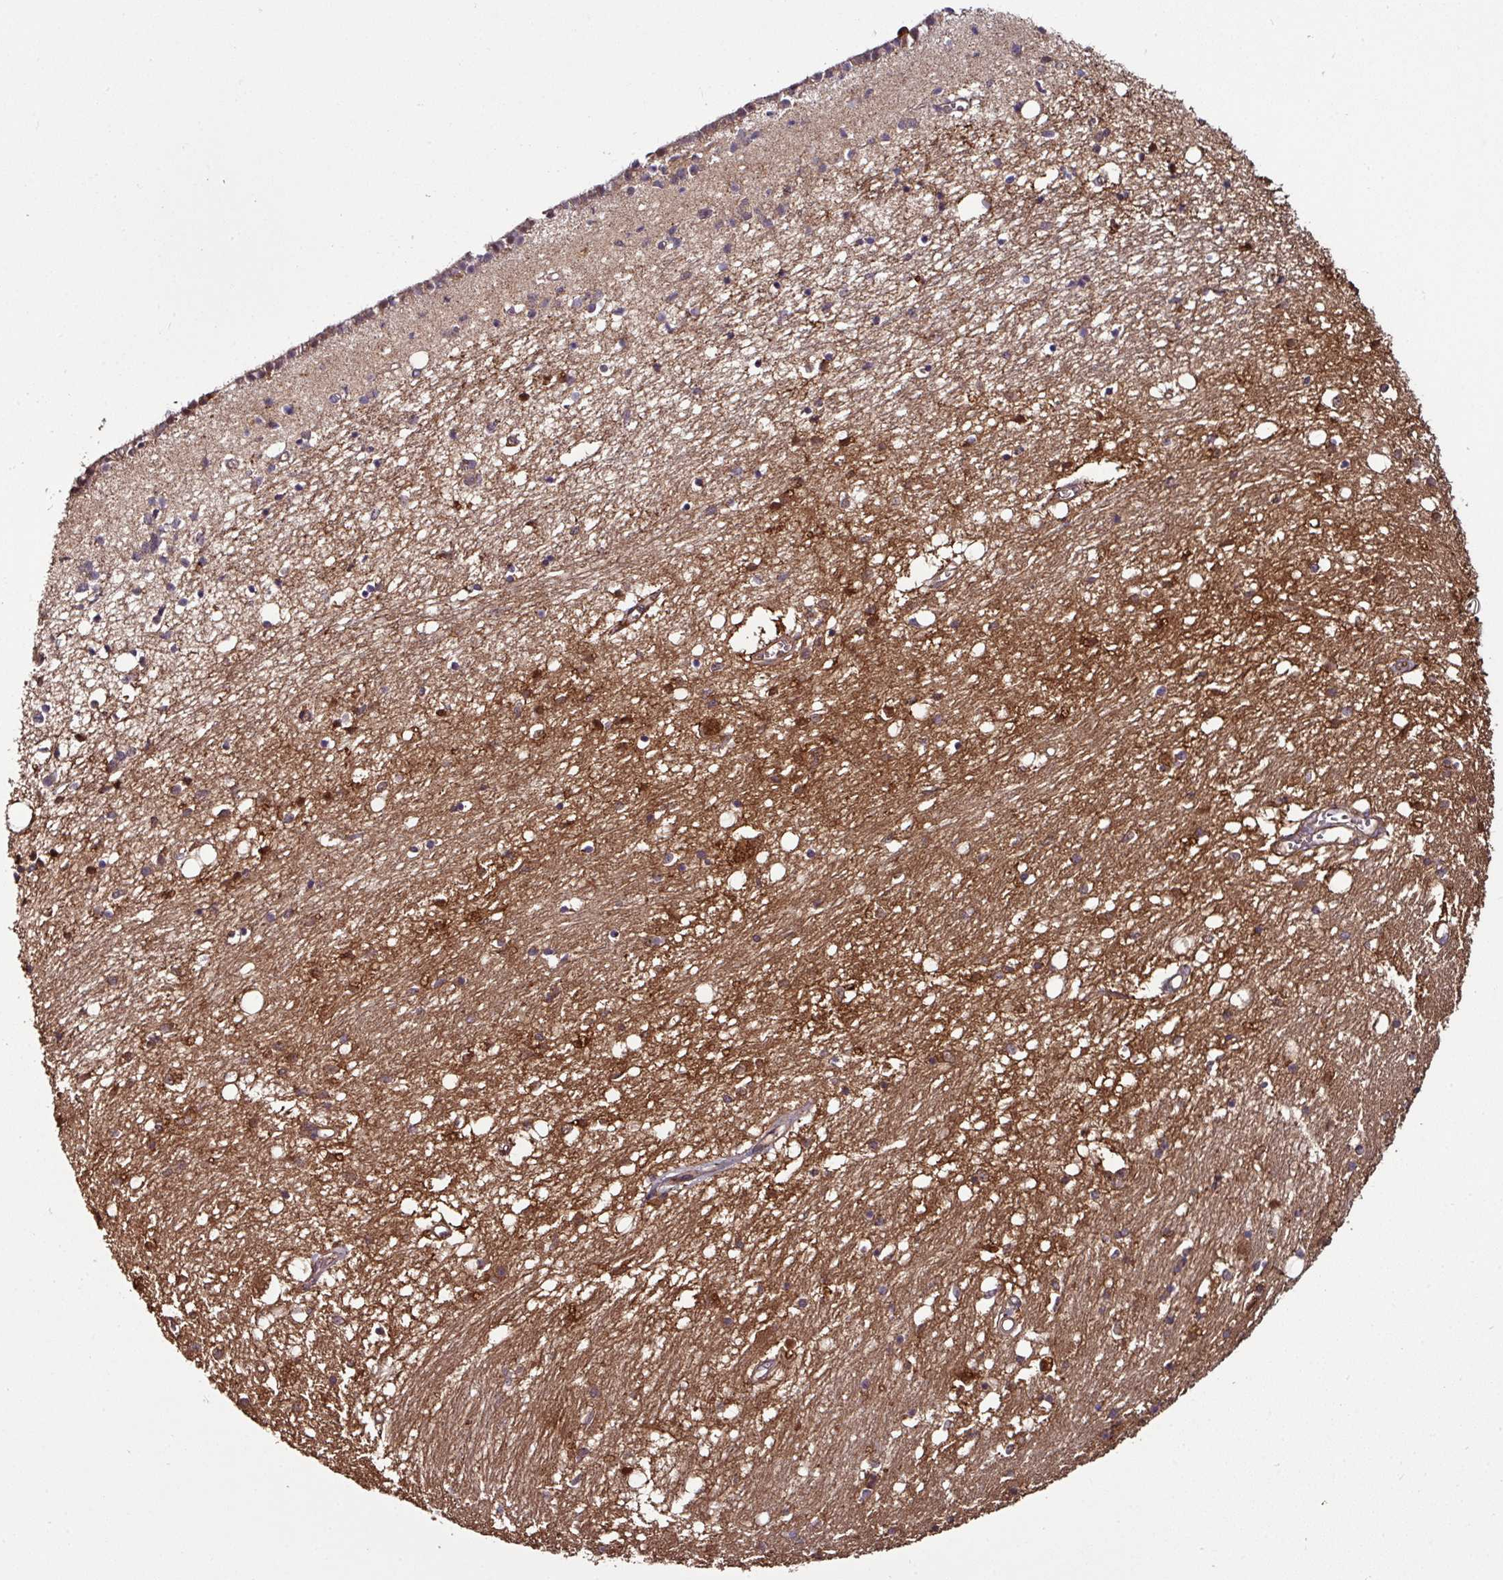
{"staining": {"intensity": "moderate", "quantity": "<25%", "location": "cytoplasmic/membranous"}, "tissue": "caudate", "cell_type": "Glial cells", "image_type": "normal", "snomed": [{"axis": "morphology", "description": "Normal tissue, NOS"}, {"axis": "topography", "description": "Lateral ventricle wall"}], "caption": "Glial cells exhibit low levels of moderate cytoplasmic/membranous staining in approximately <25% of cells in normal caudate. The staining was performed using DAB (3,3'-diaminobenzidine) to visualize the protein expression in brown, while the nuclei were stained in blue with hematoxylin (Magnification: 20x).", "gene": "GNPDA1", "patient": {"sex": "male", "age": 70}}